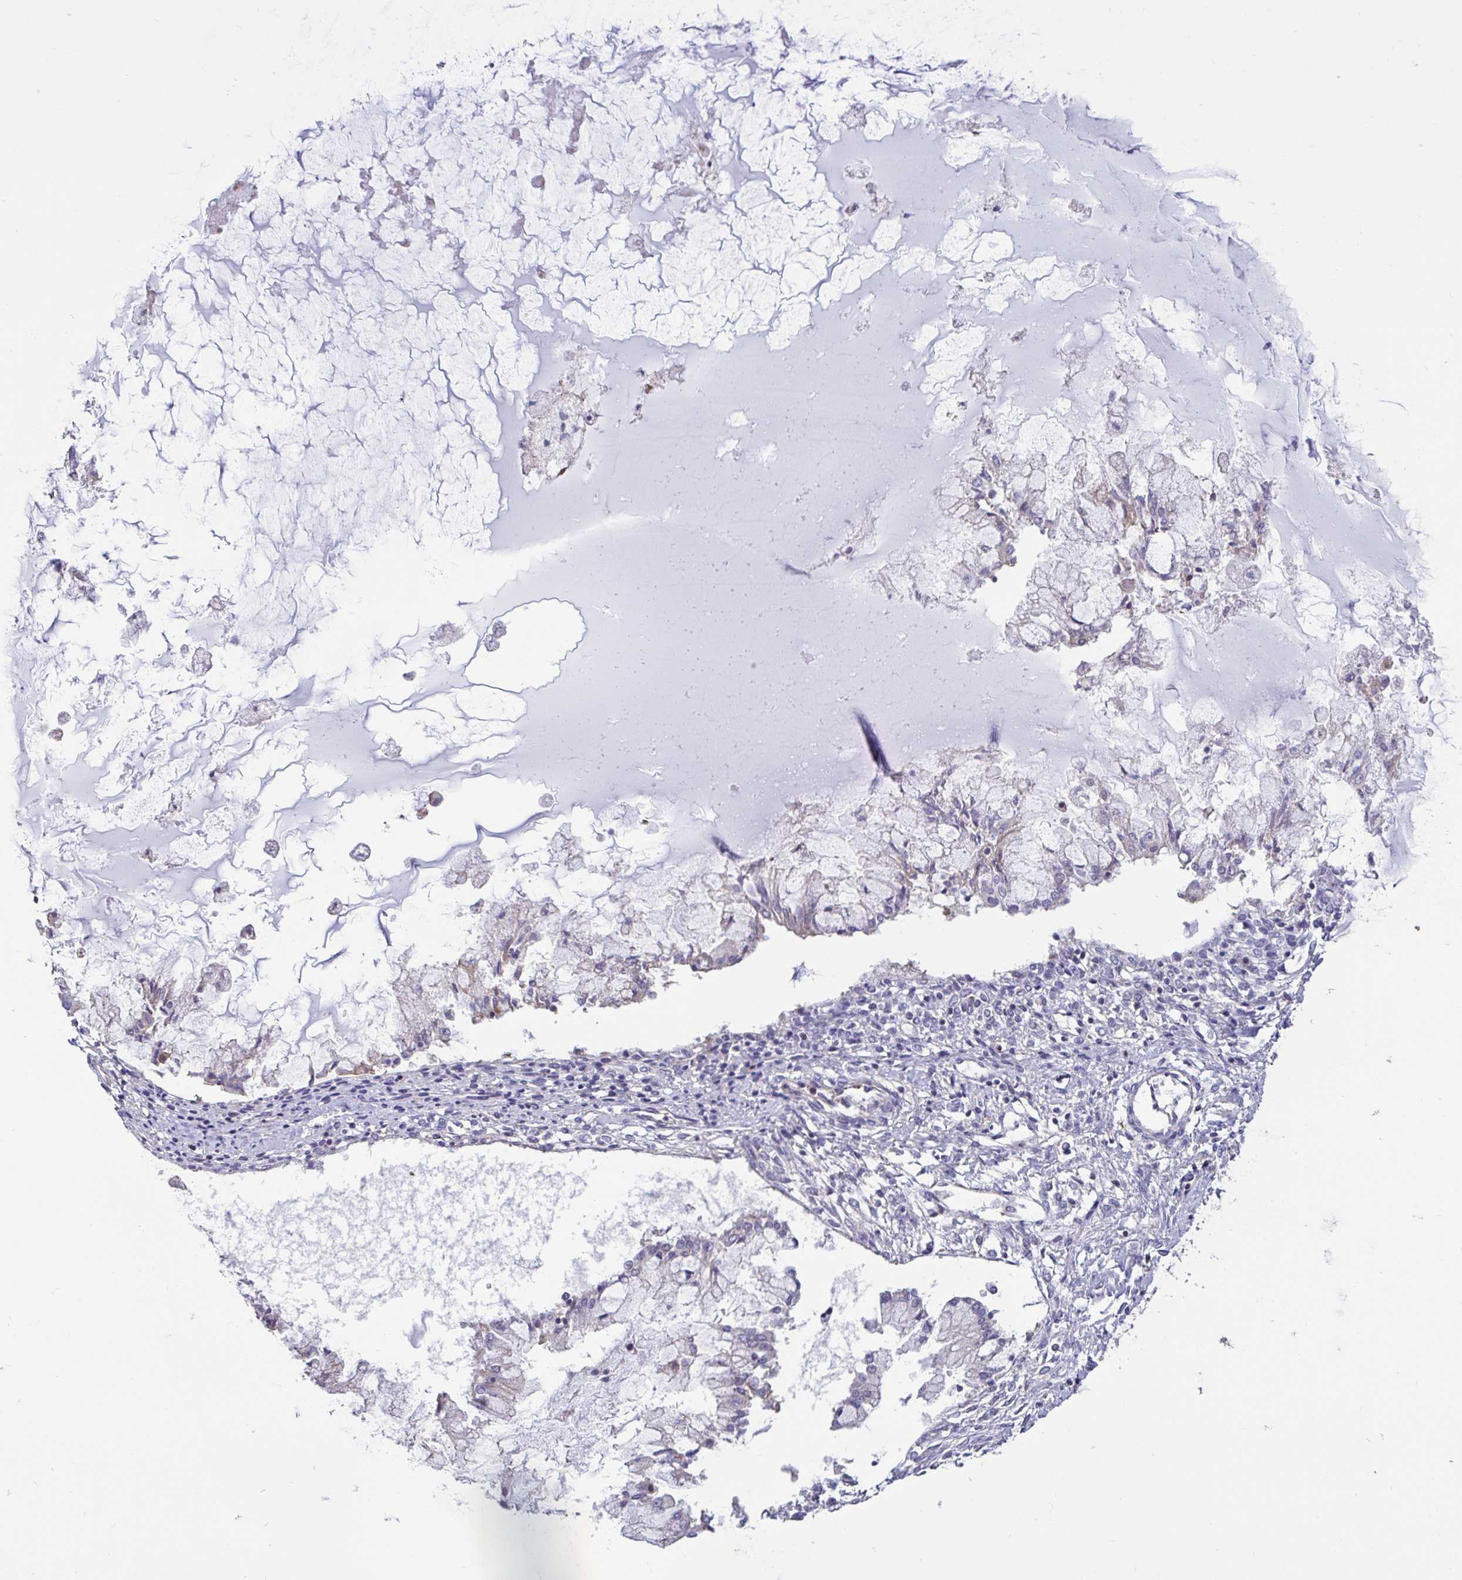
{"staining": {"intensity": "negative", "quantity": "none", "location": "none"}, "tissue": "ovarian cancer", "cell_type": "Tumor cells", "image_type": "cancer", "snomed": [{"axis": "morphology", "description": "Cystadenocarcinoma, mucinous, NOS"}, {"axis": "topography", "description": "Ovary"}], "caption": "High power microscopy micrograph of an immunohistochemistry (IHC) photomicrograph of ovarian cancer (mucinous cystadenocarcinoma), revealing no significant staining in tumor cells. The staining was performed using DAB to visualize the protein expression in brown, while the nuclei were stained in blue with hematoxylin (Magnification: 20x).", "gene": "DDX39A", "patient": {"sex": "female", "age": 34}}